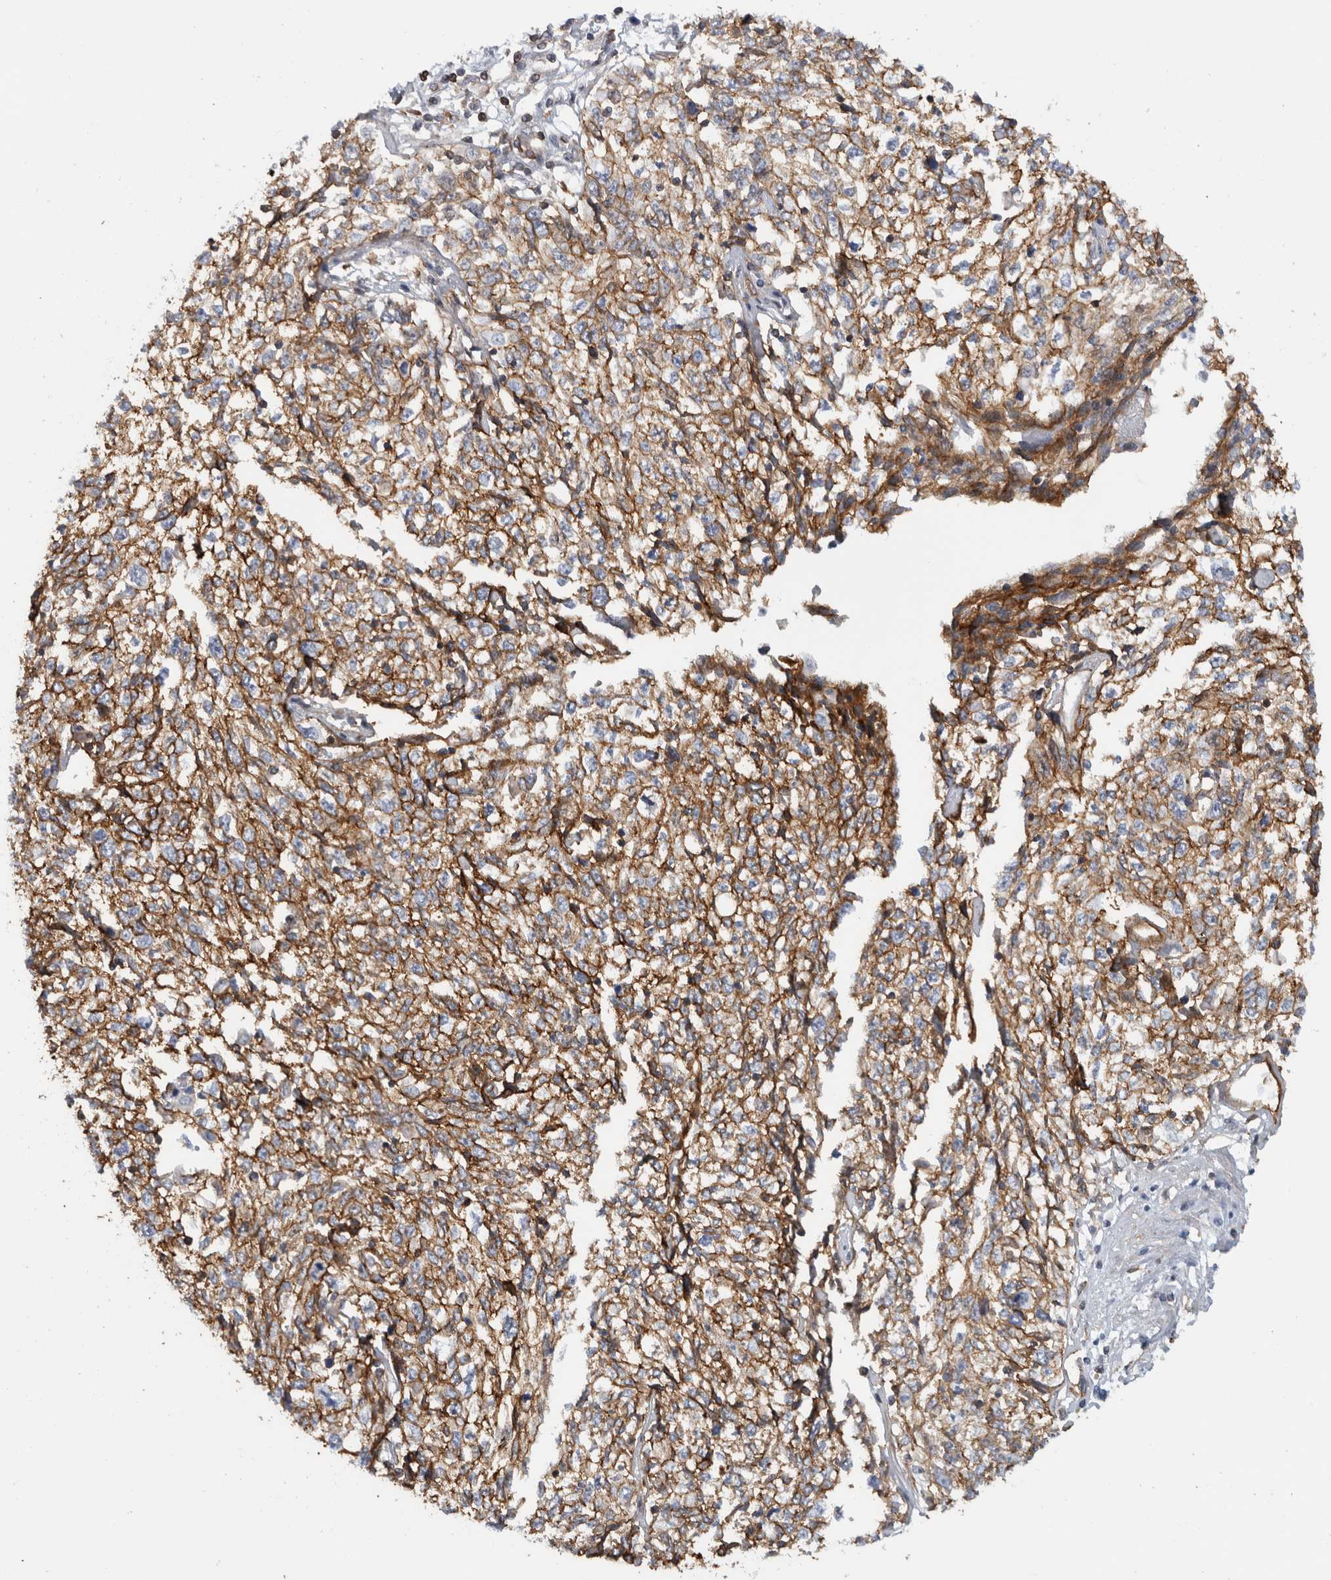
{"staining": {"intensity": "moderate", "quantity": ">75%", "location": "cytoplasmic/membranous"}, "tissue": "cervical cancer", "cell_type": "Tumor cells", "image_type": "cancer", "snomed": [{"axis": "morphology", "description": "Squamous cell carcinoma, NOS"}, {"axis": "topography", "description": "Cervix"}], "caption": "This is an image of immunohistochemistry staining of squamous cell carcinoma (cervical), which shows moderate expression in the cytoplasmic/membranous of tumor cells.", "gene": "AHNAK", "patient": {"sex": "female", "age": 57}}